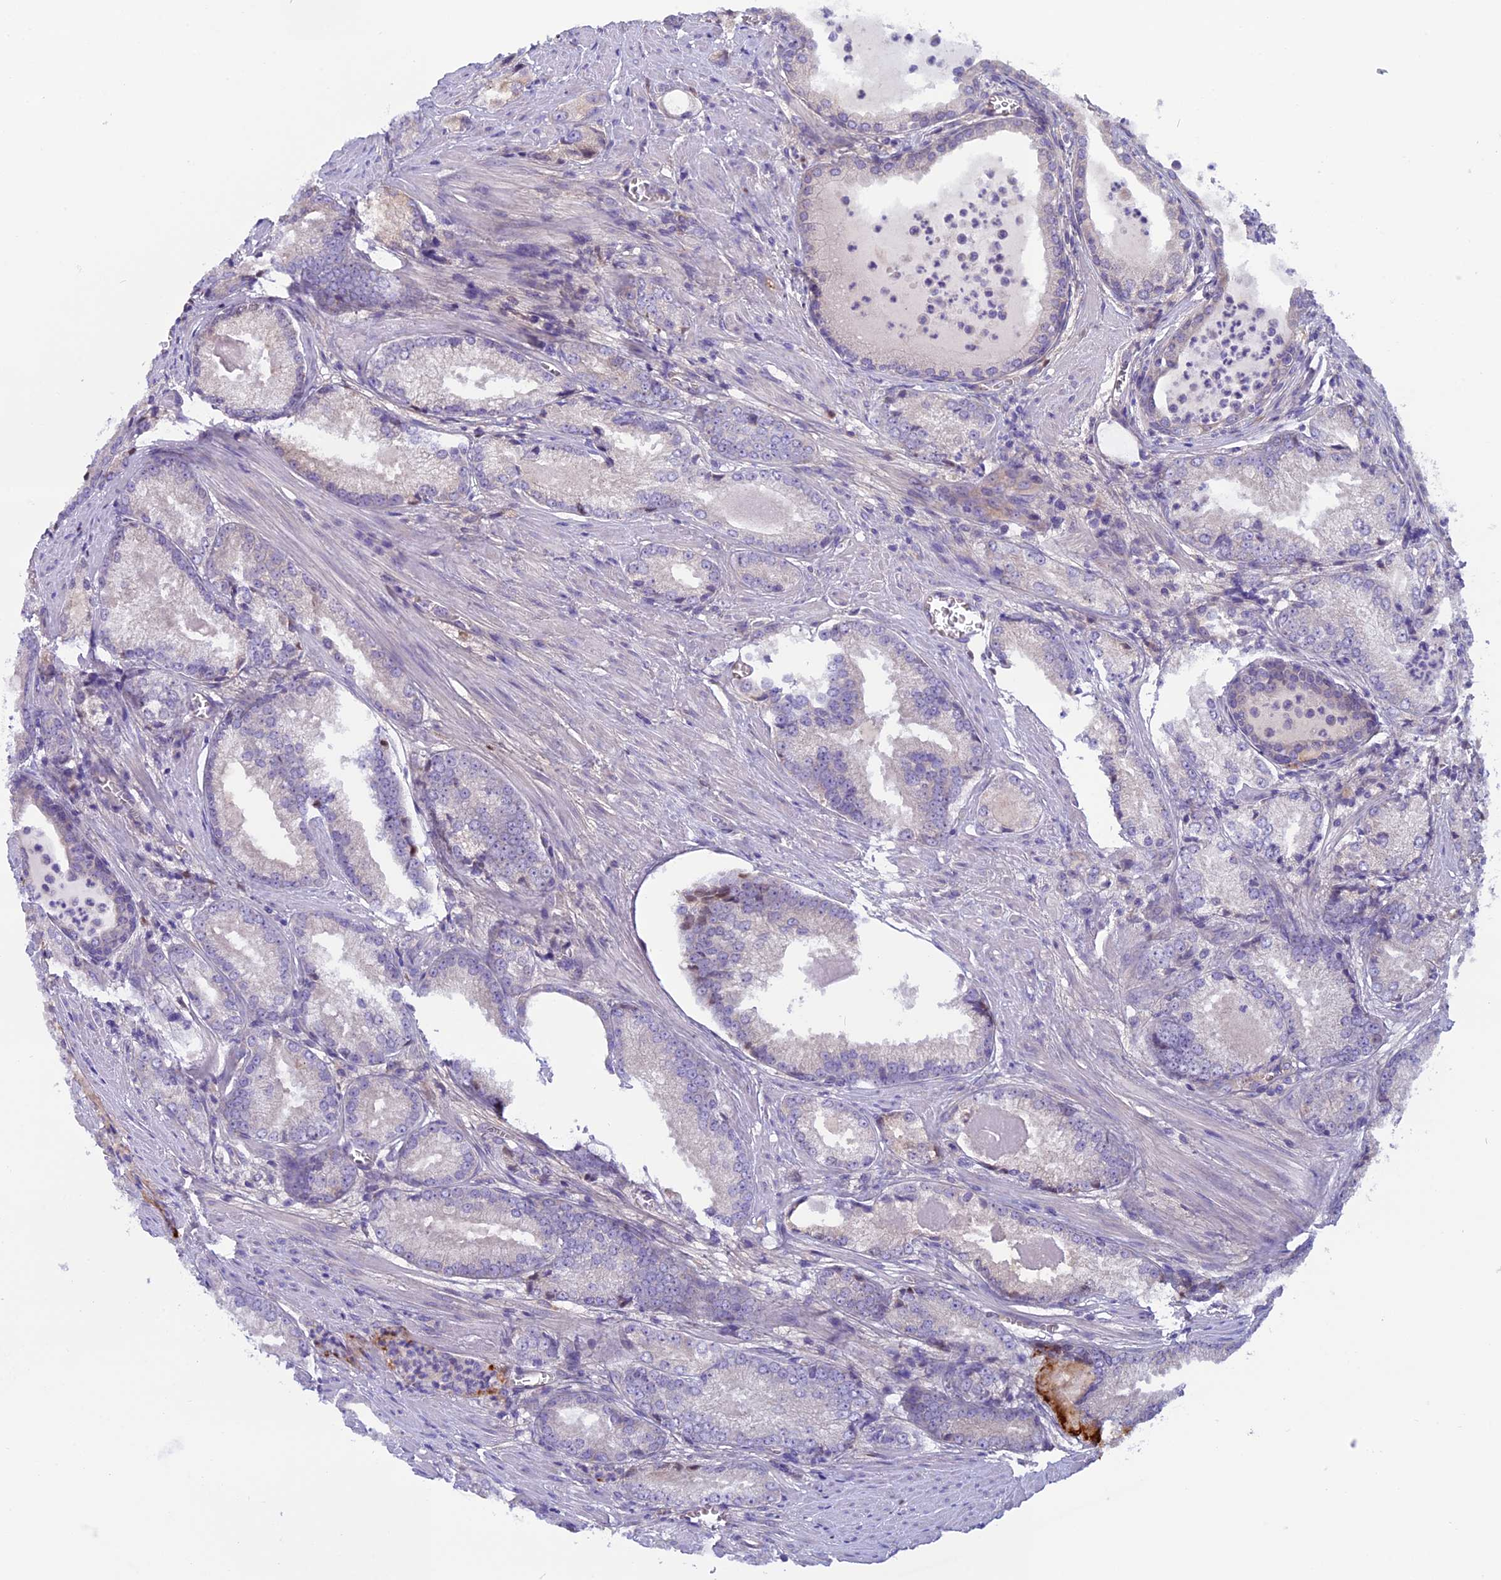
{"staining": {"intensity": "negative", "quantity": "none", "location": "none"}, "tissue": "prostate cancer", "cell_type": "Tumor cells", "image_type": "cancer", "snomed": [{"axis": "morphology", "description": "Adenocarcinoma, Low grade"}, {"axis": "topography", "description": "Prostate"}], "caption": "This is an IHC micrograph of prostate adenocarcinoma (low-grade). There is no staining in tumor cells.", "gene": "DCTN5", "patient": {"sex": "male", "age": 54}}